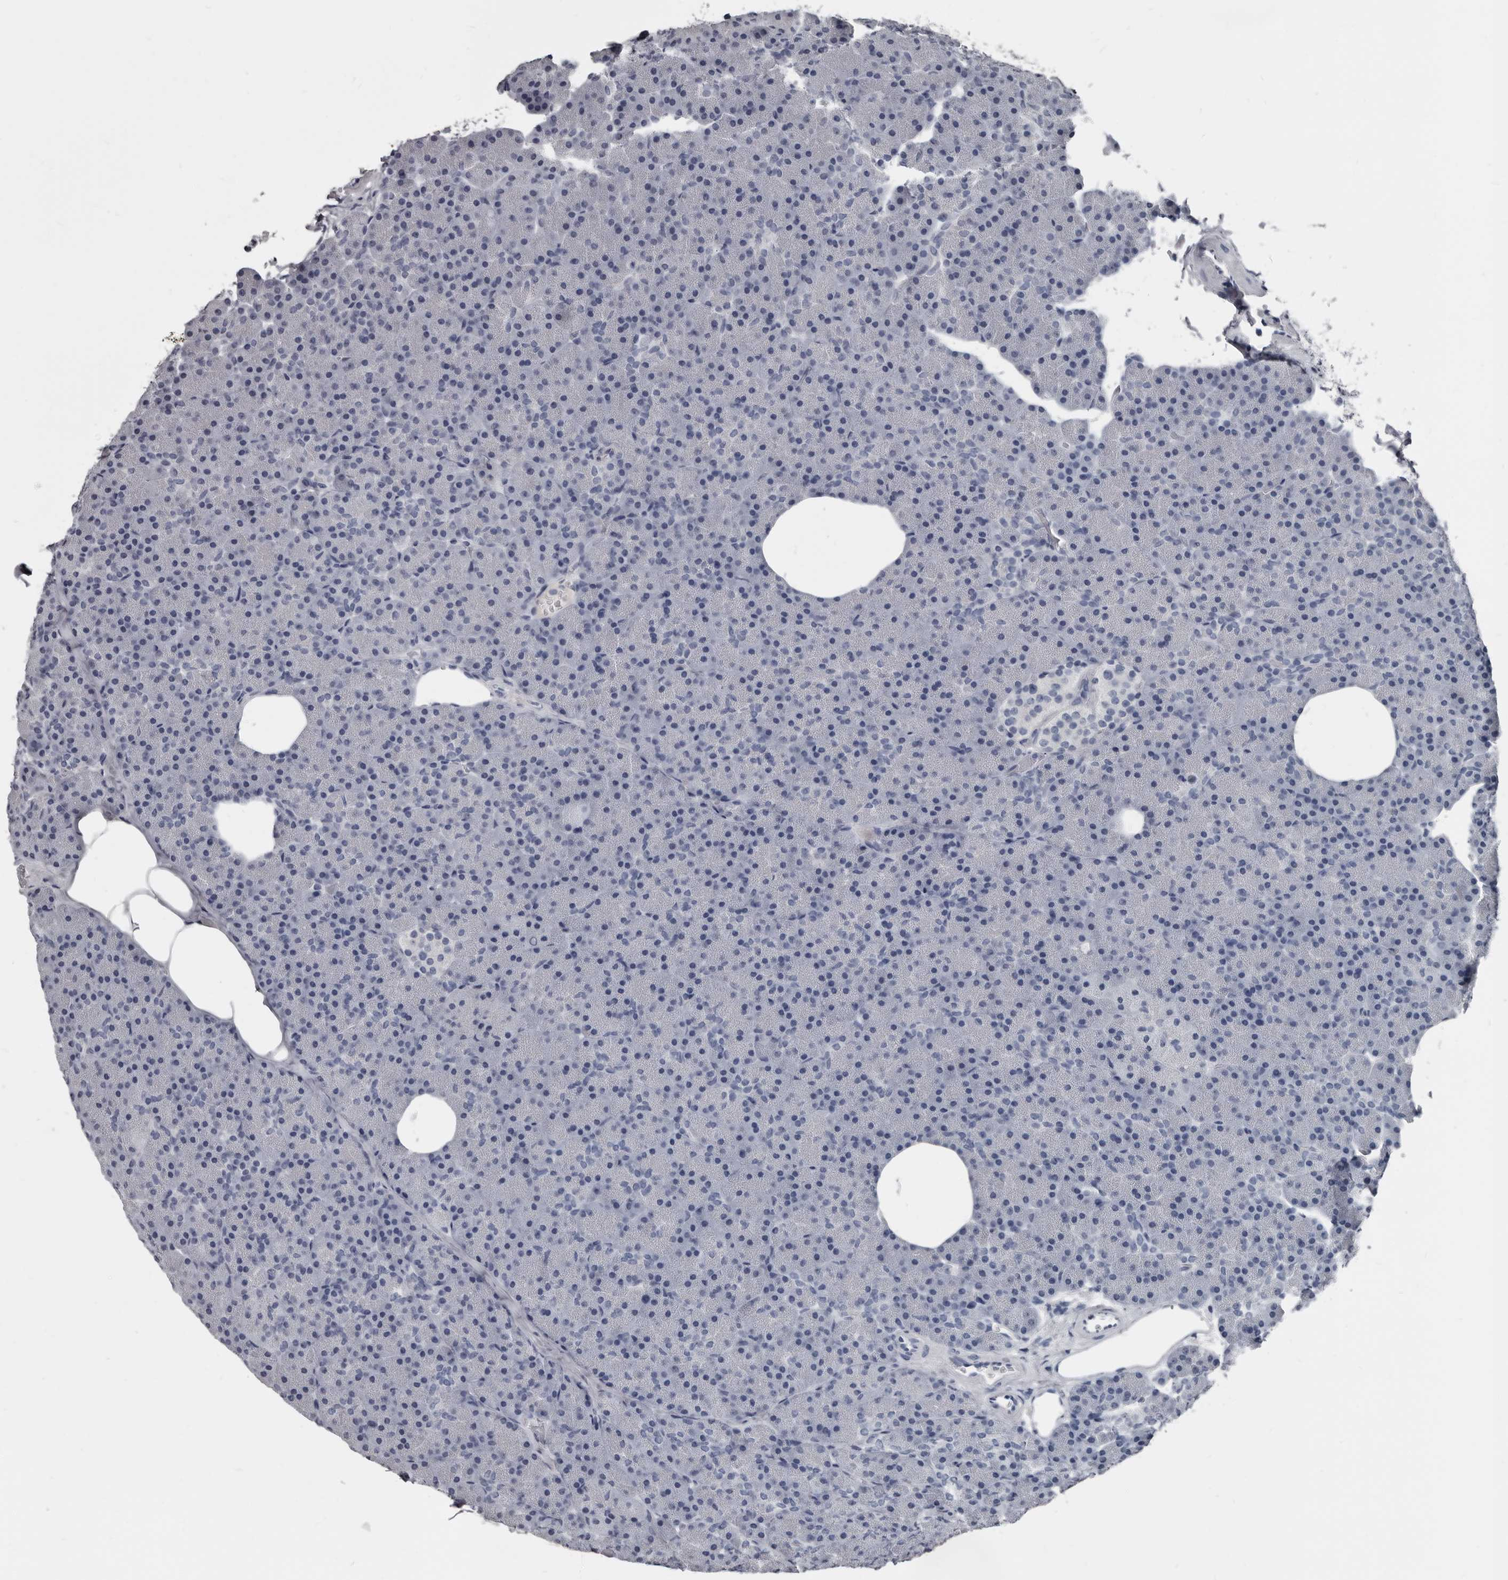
{"staining": {"intensity": "negative", "quantity": "none", "location": "none"}, "tissue": "pancreas", "cell_type": "Exocrine glandular cells", "image_type": "normal", "snomed": [{"axis": "morphology", "description": "Normal tissue, NOS"}, {"axis": "morphology", "description": "Carcinoid, malignant, NOS"}, {"axis": "topography", "description": "Pancreas"}], "caption": "Immunohistochemistry of benign pancreas shows no expression in exocrine glandular cells.", "gene": "GREB1", "patient": {"sex": "female", "age": 35}}